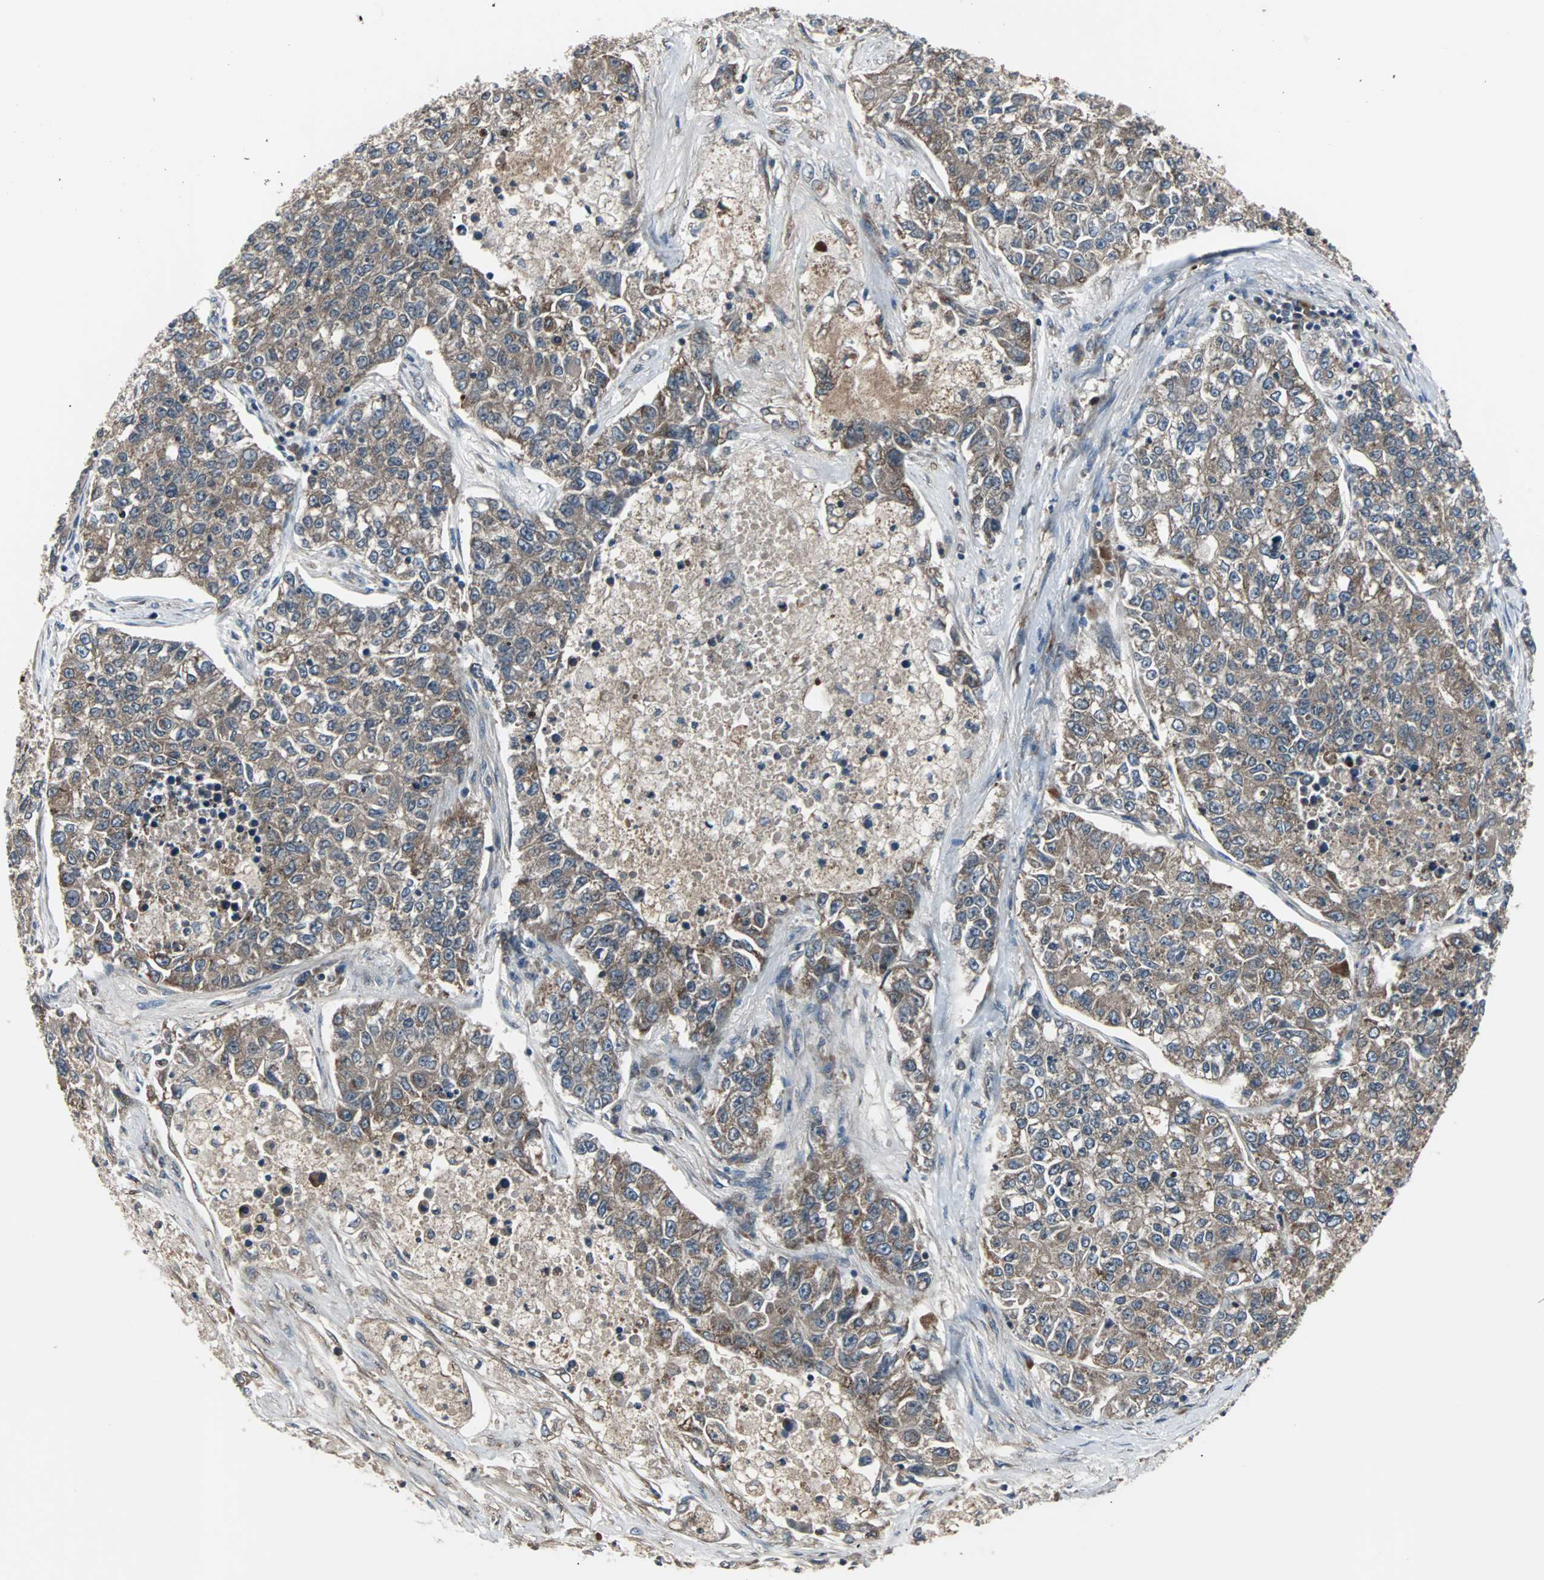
{"staining": {"intensity": "moderate", "quantity": "25%-75%", "location": "cytoplasmic/membranous"}, "tissue": "lung cancer", "cell_type": "Tumor cells", "image_type": "cancer", "snomed": [{"axis": "morphology", "description": "Adenocarcinoma, NOS"}, {"axis": "topography", "description": "Lung"}], "caption": "IHC staining of lung cancer, which displays medium levels of moderate cytoplasmic/membranous positivity in about 25%-75% of tumor cells indicating moderate cytoplasmic/membranous protein expression. The staining was performed using DAB (brown) for protein detection and nuclei were counterstained in hematoxylin (blue).", "gene": "ARF1", "patient": {"sex": "male", "age": 49}}